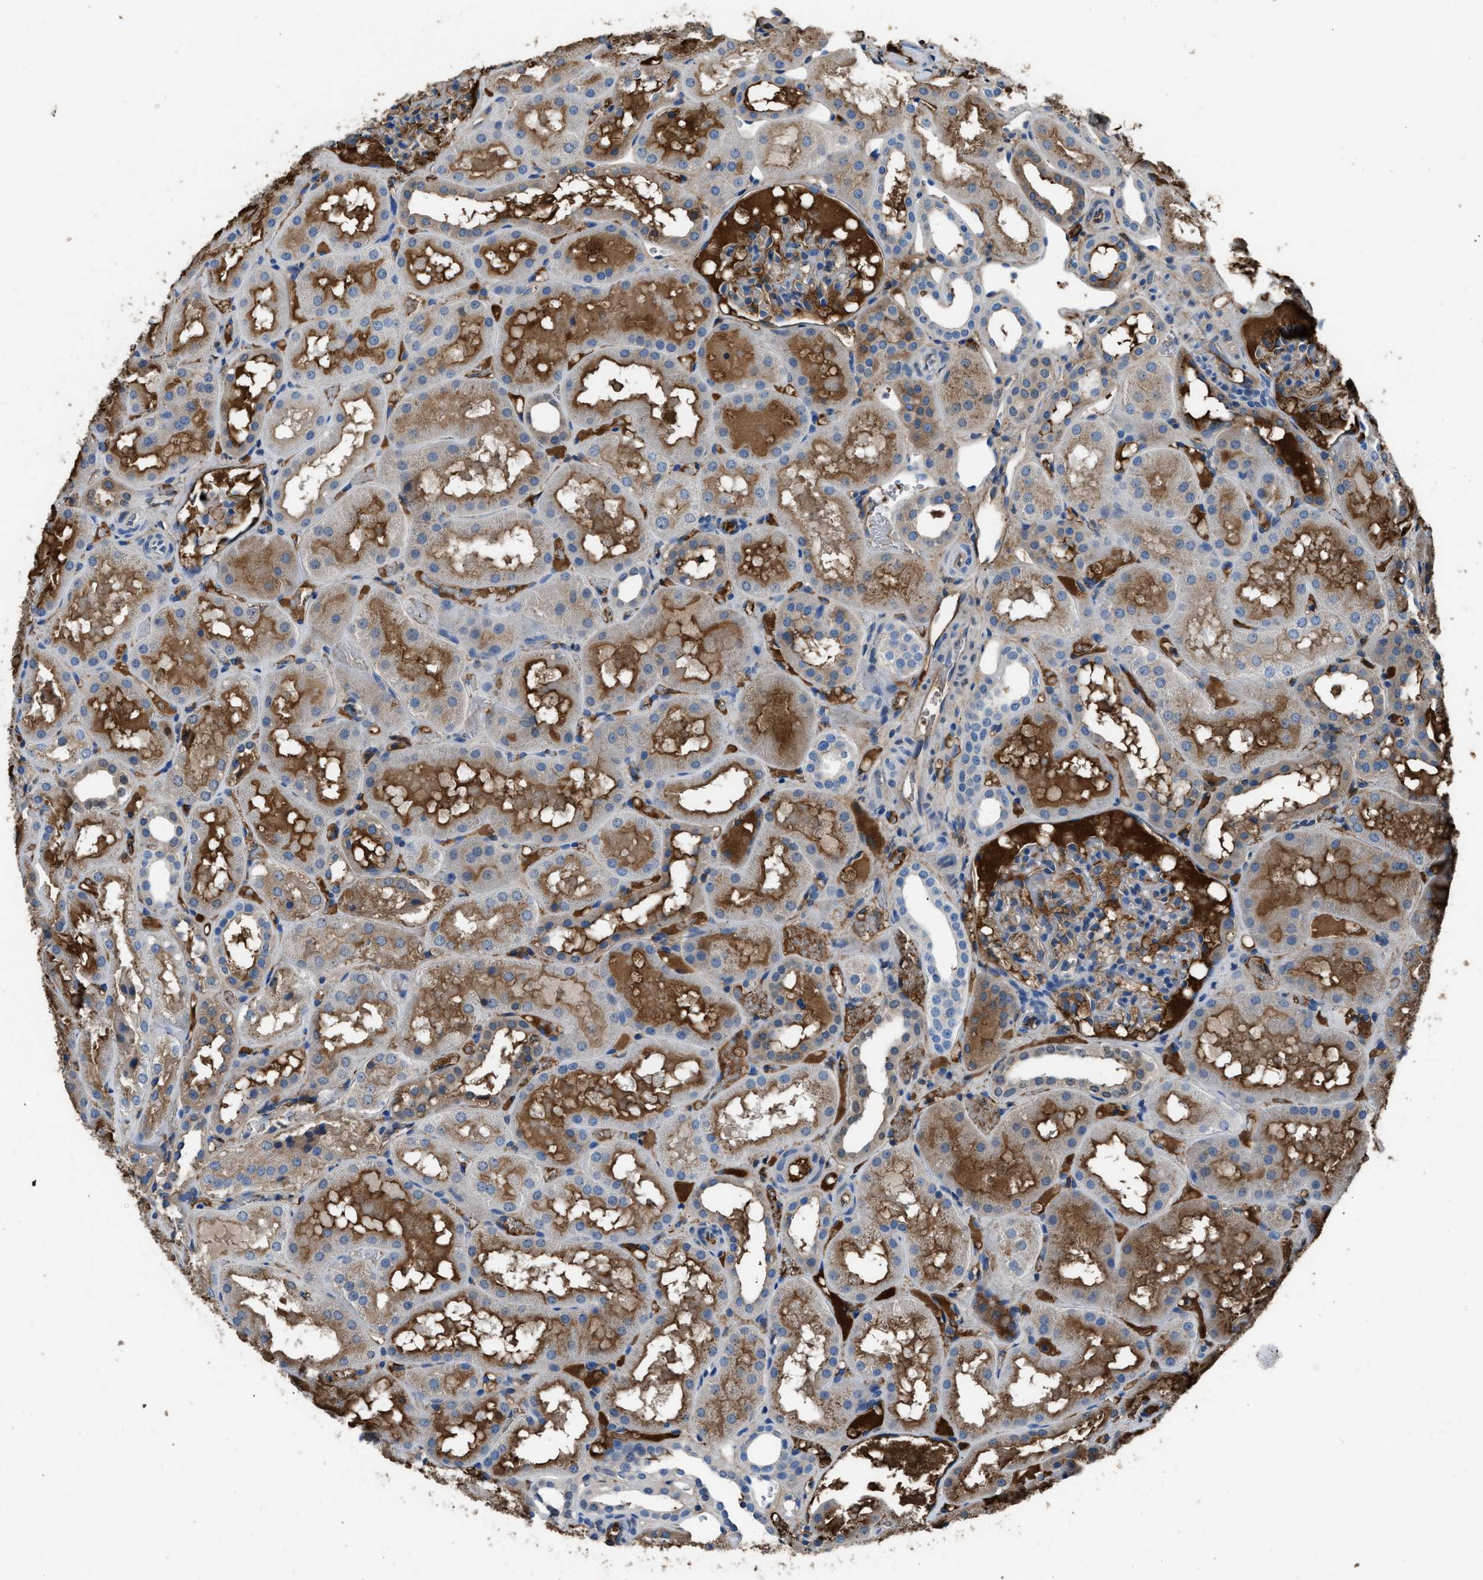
{"staining": {"intensity": "moderate", "quantity": "<25%", "location": "cytoplasmic/membranous"}, "tissue": "kidney", "cell_type": "Cells in glomeruli", "image_type": "normal", "snomed": [{"axis": "morphology", "description": "Normal tissue, NOS"}, {"axis": "topography", "description": "Kidney"}, {"axis": "topography", "description": "Urinary bladder"}], "caption": "Immunohistochemical staining of benign human kidney exhibits <25% levels of moderate cytoplasmic/membranous protein positivity in about <25% of cells in glomeruli. (DAB (3,3'-diaminobenzidine) = brown stain, brightfield microscopy at high magnification).", "gene": "STC1", "patient": {"sex": "male", "age": 16}}